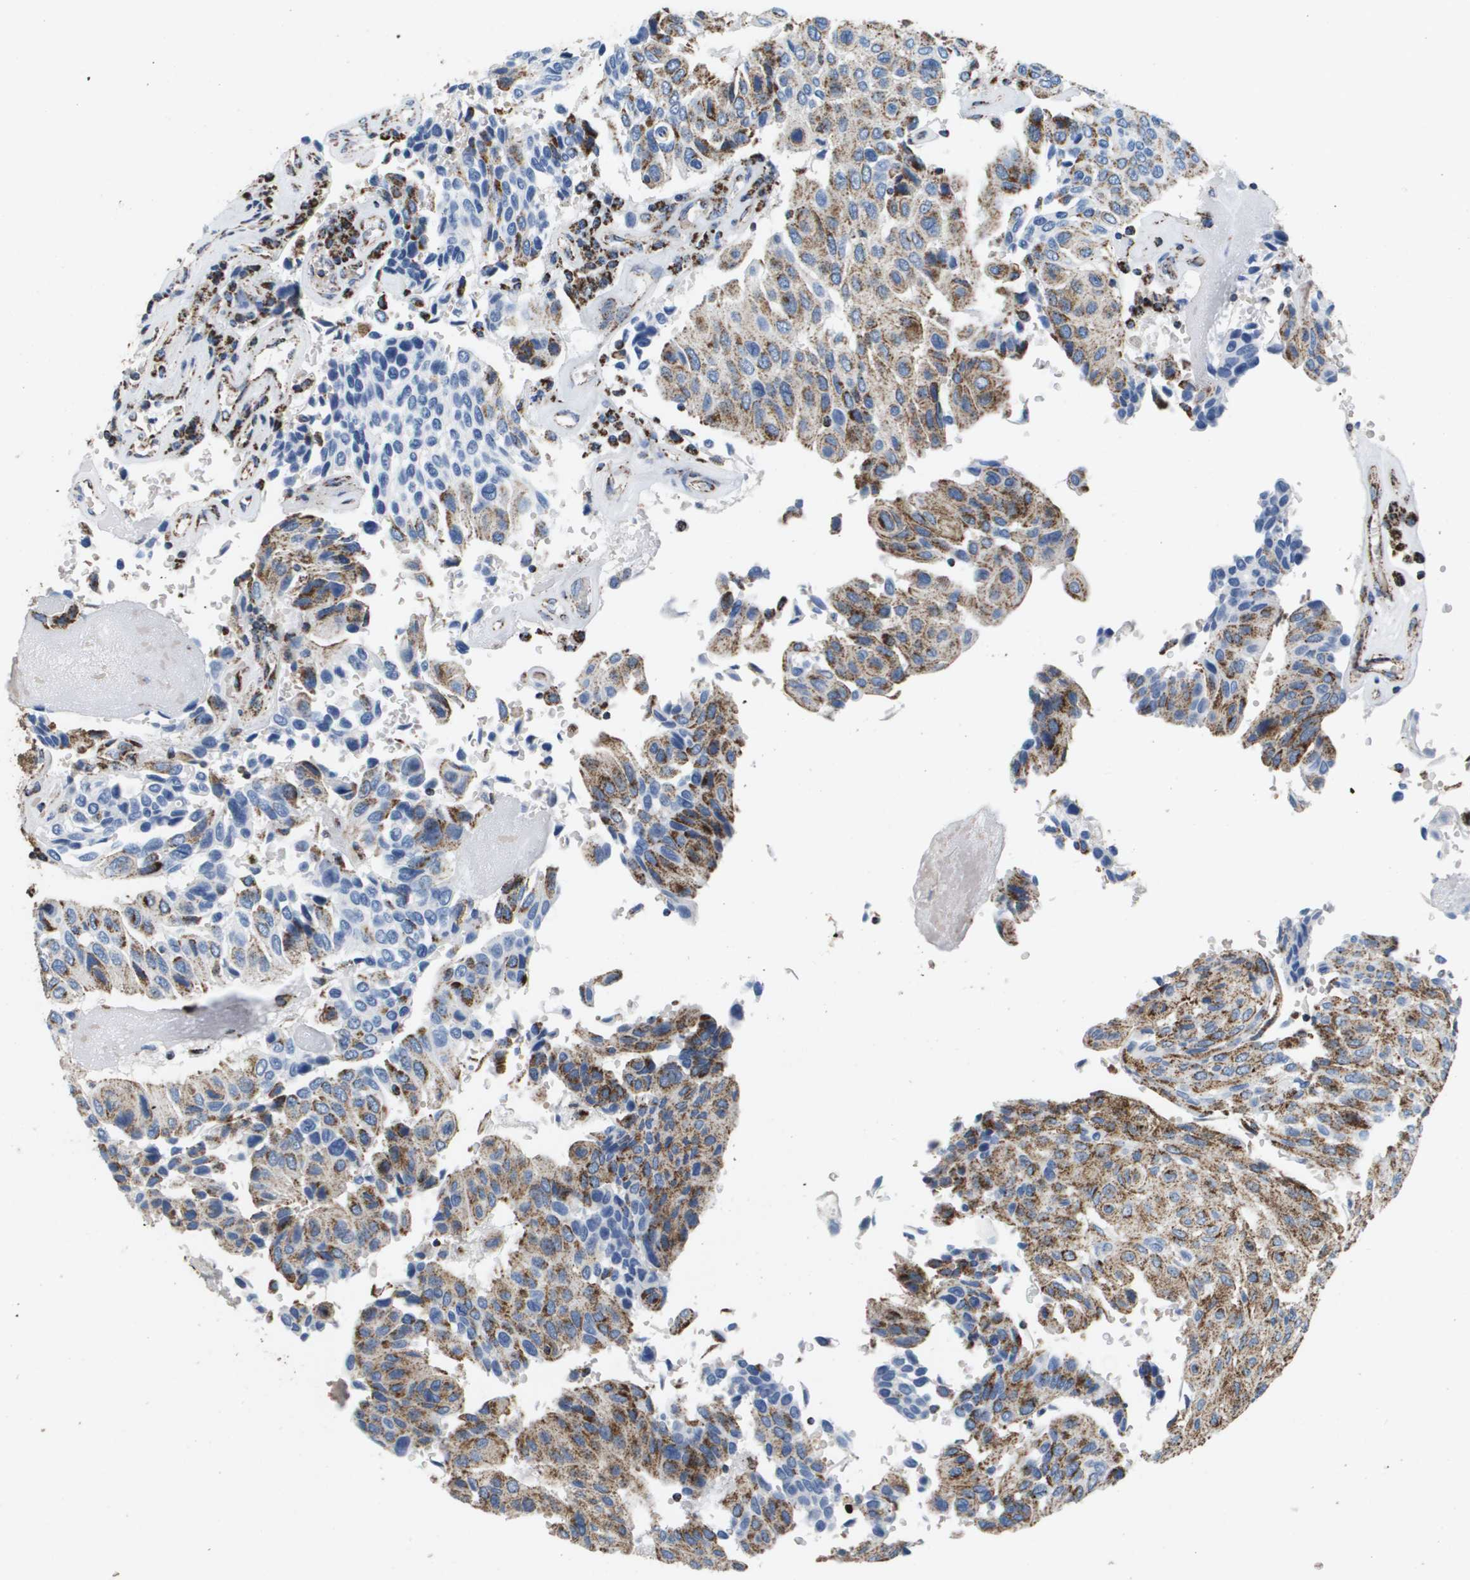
{"staining": {"intensity": "strong", "quantity": ">75%", "location": "cytoplasmic/membranous"}, "tissue": "urothelial cancer", "cell_type": "Tumor cells", "image_type": "cancer", "snomed": [{"axis": "morphology", "description": "Urothelial carcinoma, High grade"}, {"axis": "topography", "description": "Urinary bladder"}], "caption": "High-magnification brightfield microscopy of high-grade urothelial carcinoma stained with DAB (brown) and counterstained with hematoxylin (blue). tumor cells exhibit strong cytoplasmic/membranous positivity is seen in about>75% of cells.", "gene": "ATP5F1B", "patient": {"sex": "male", "age": 66}}